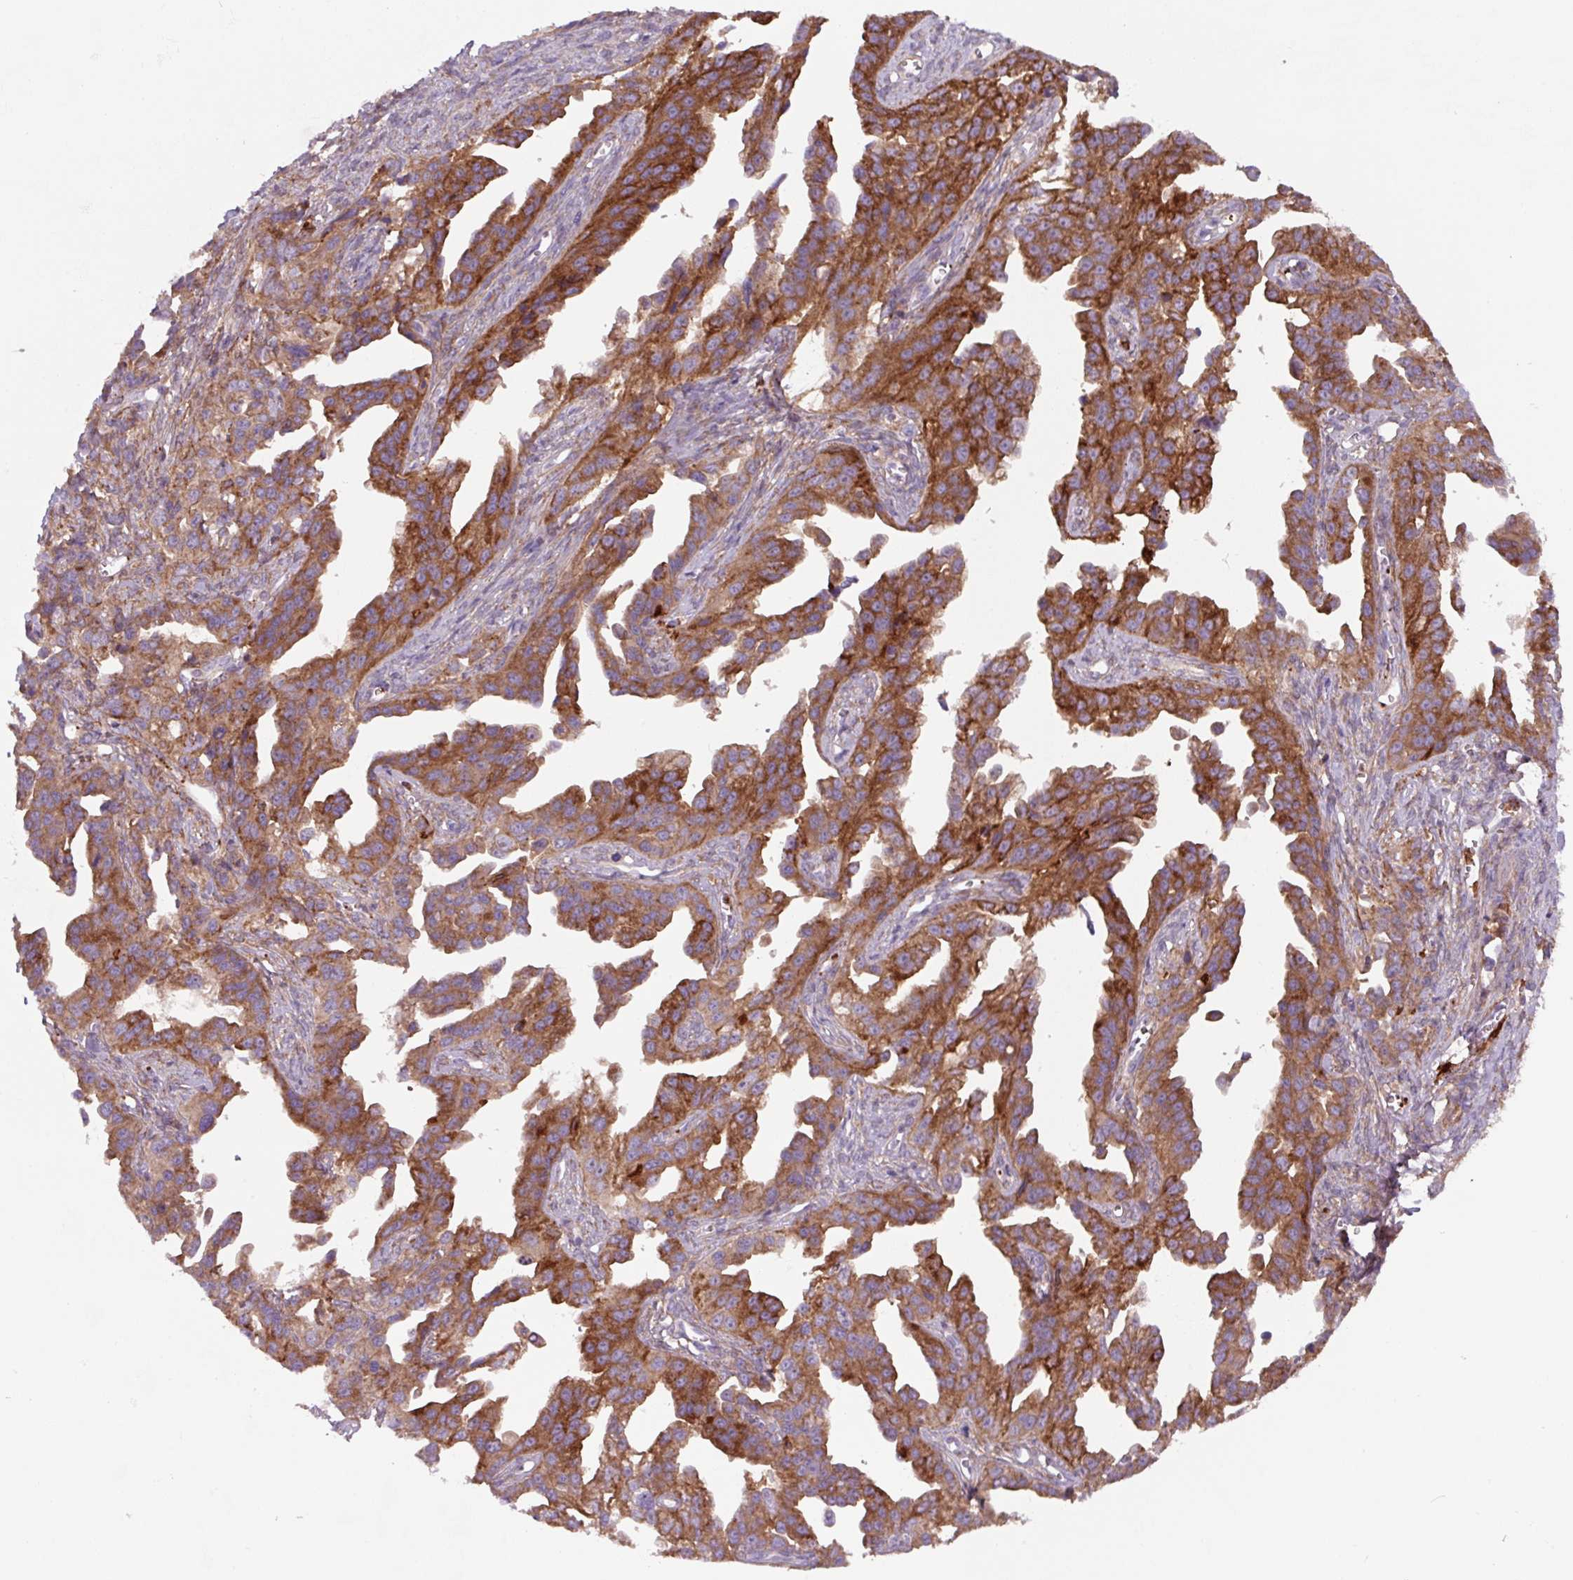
{"staining": {"intensity": "moderate", "quantity": ">75%", "location": "cytoplasmic/membranous"}, "tissue": "ovarian cancer", "cell_type": "Tumor cells", "image_type": "cancer", "snomed": [{"axis": "morphology", "description": "Cystadenocarcinoma, serous, NOS"}, {"axis": "topography", "description": "Ovary"}], "caption": "A brown stain labels moderate cytoplasmic/membranous staining of a protein in serous cystadenocarcinoma (ovarian) tumor cells.", "gene": "DHFR2", "patient": {"sex": "female", "age": 75}}